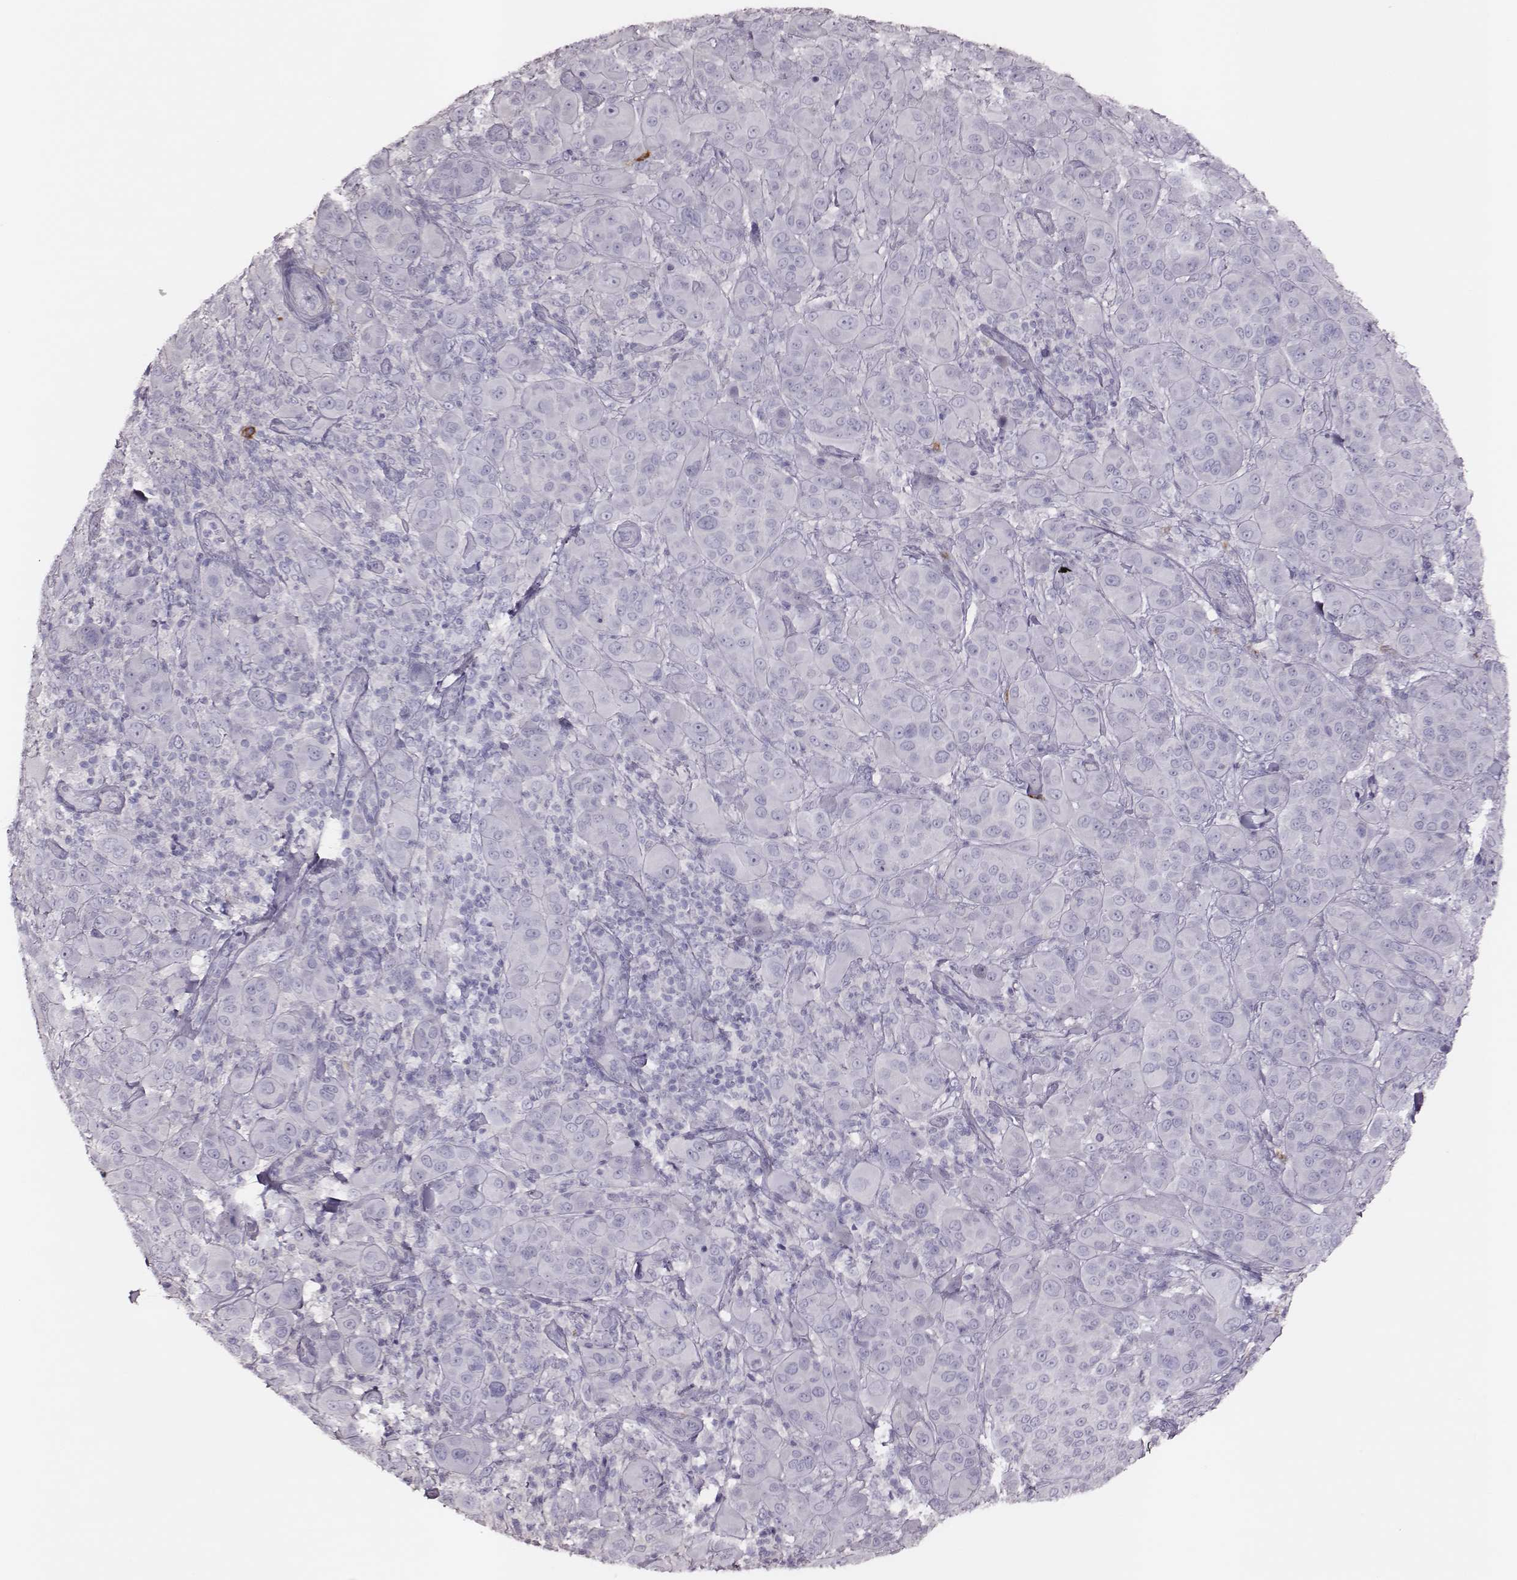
{"staining": {"intensity": "negative", "quantity": "none", "location": "none"}, "tissue": "melanoma", "cell_type": "Tumor cells", "image_type": "cancer", "snomed": [{"axis": "morphology", "description": "Malignant melanoma, NOS"}, {"axis": "topography", "description": "Skin"}], "caption": "Melanoma was stained to show a protein in brown. There is no significant expression in tumor cells.", "gene": "P2RY10", "patient": {"sex": "female", "age": 87}}